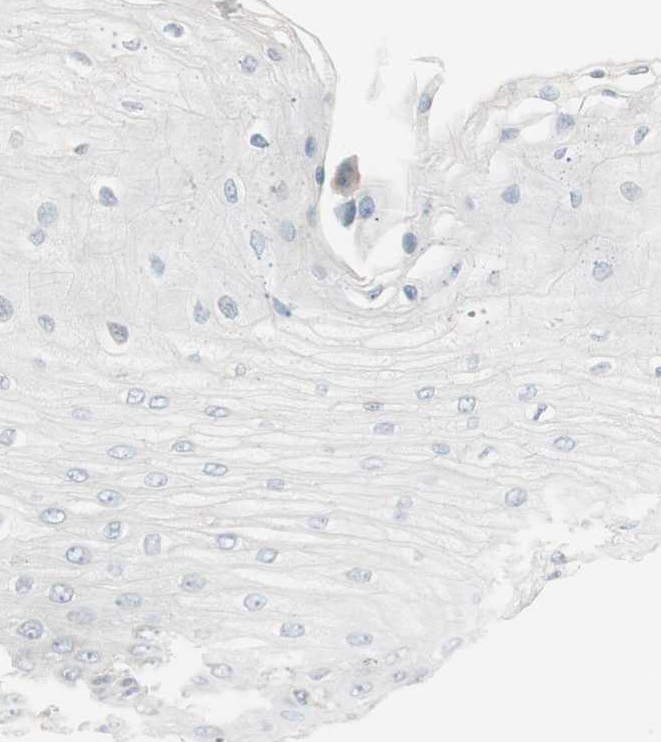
{"staining": {"intensity": "weak", "quantity": "<25%", "location": "cytoplasmic/membranous"}, "tissue": "esophagus", "cell_type": "Squamous epithelial cells", "image_type": "normal", "snomed": [{"axis": "morphology", "description": "Normal tissue, NOS"}, {"axis": "morphology", "description": "Squamous cell carcinoma, NOS"}, {"axis": "topography", "description": "Esophagus"}], "caption": "The immunohistochemistry micrograph has no significant staining in squamous epithelial cells of esophagus. The staining was performed using DAB to visualize the protein expression in brown, while the nuclei were stained in blue with hematoxylin (Magnification: 20x).", "gene": "STON1", "patient": {"sex": "male", "age": 65}}